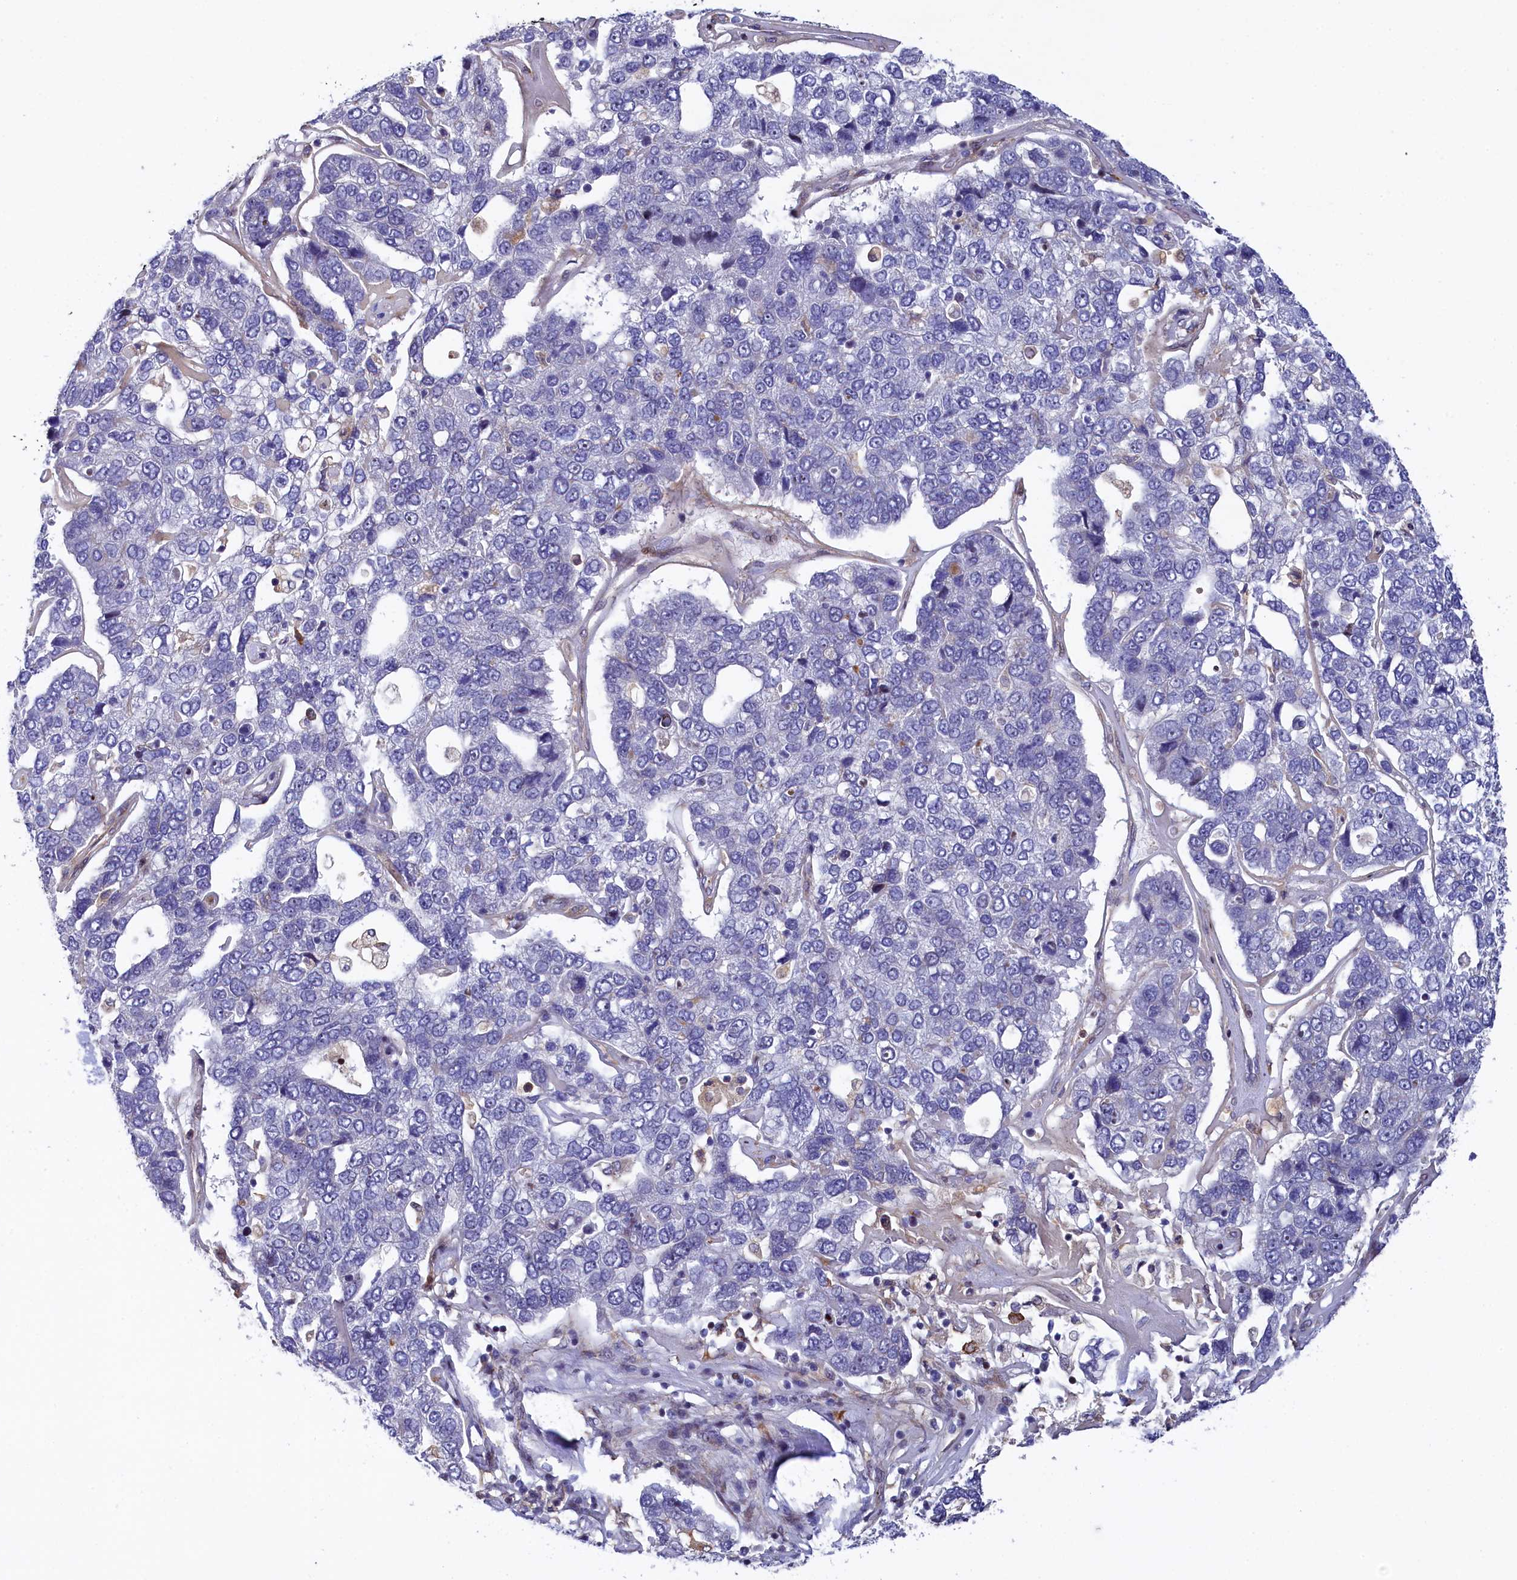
{"staining": {"intensity": "negative", "quantity": "none", "location": "none"}, "tissue": "pancreatic cancer", "cell_type": "Tumor cells", "image_type": "cancer", "snomed": [{"axis": "morphology", "description": "Adenocarcinoma, NOS"}, {"axis": "topography", "description": "Pancreas"}], "caption": "An IHC image of pancreatic adenocarcinoma is shown. There is no staining in tumor cells of pancreatic adenocarcinoma.", "gene": "TGDS", "patient": {"sex": "female", "age": 61}}